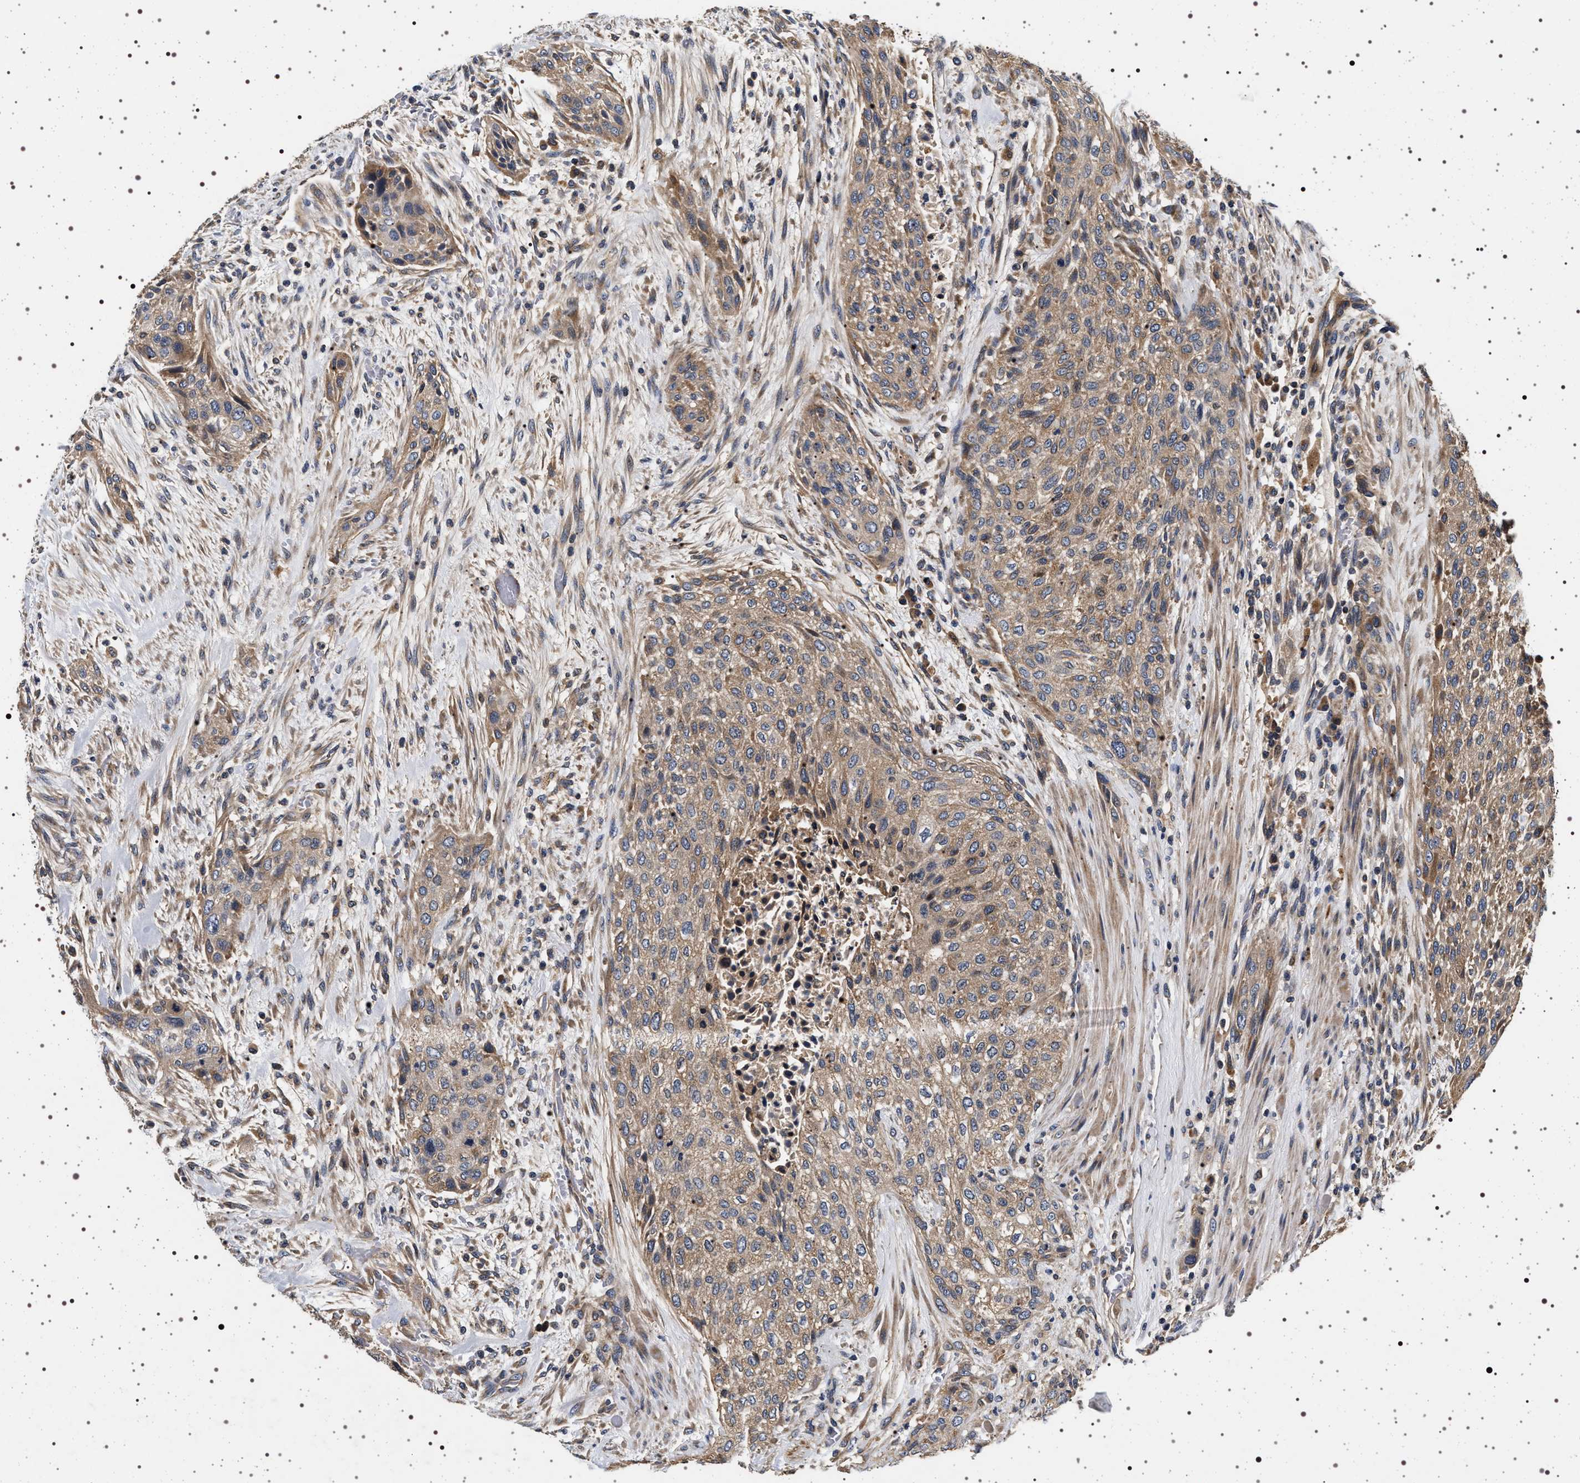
{"staining": {"intensity": "weak", "quantity": ">75%", "location": "cytoplasmic/membranous"}, "tissue": "urothelial cancer", "cell_type": "Tumor cells", "image_type": "cancer", "snomed": [{"axis": "morphology", "description": "Urothelial carcinoma, Low grade"}, {"axis": "morphology", "description": "Urothelial carcinoma, High grade"}, {"axis": "topography", "description": "Urinary bladder"}], "caption": "Tumor cells reveal weak cytoplasmic/membranous staining in about >75% of cells in high-grade urothelial carcinoma.", "gene": "DCBLD2", "patient": {"sex": "male", "age": 35}}